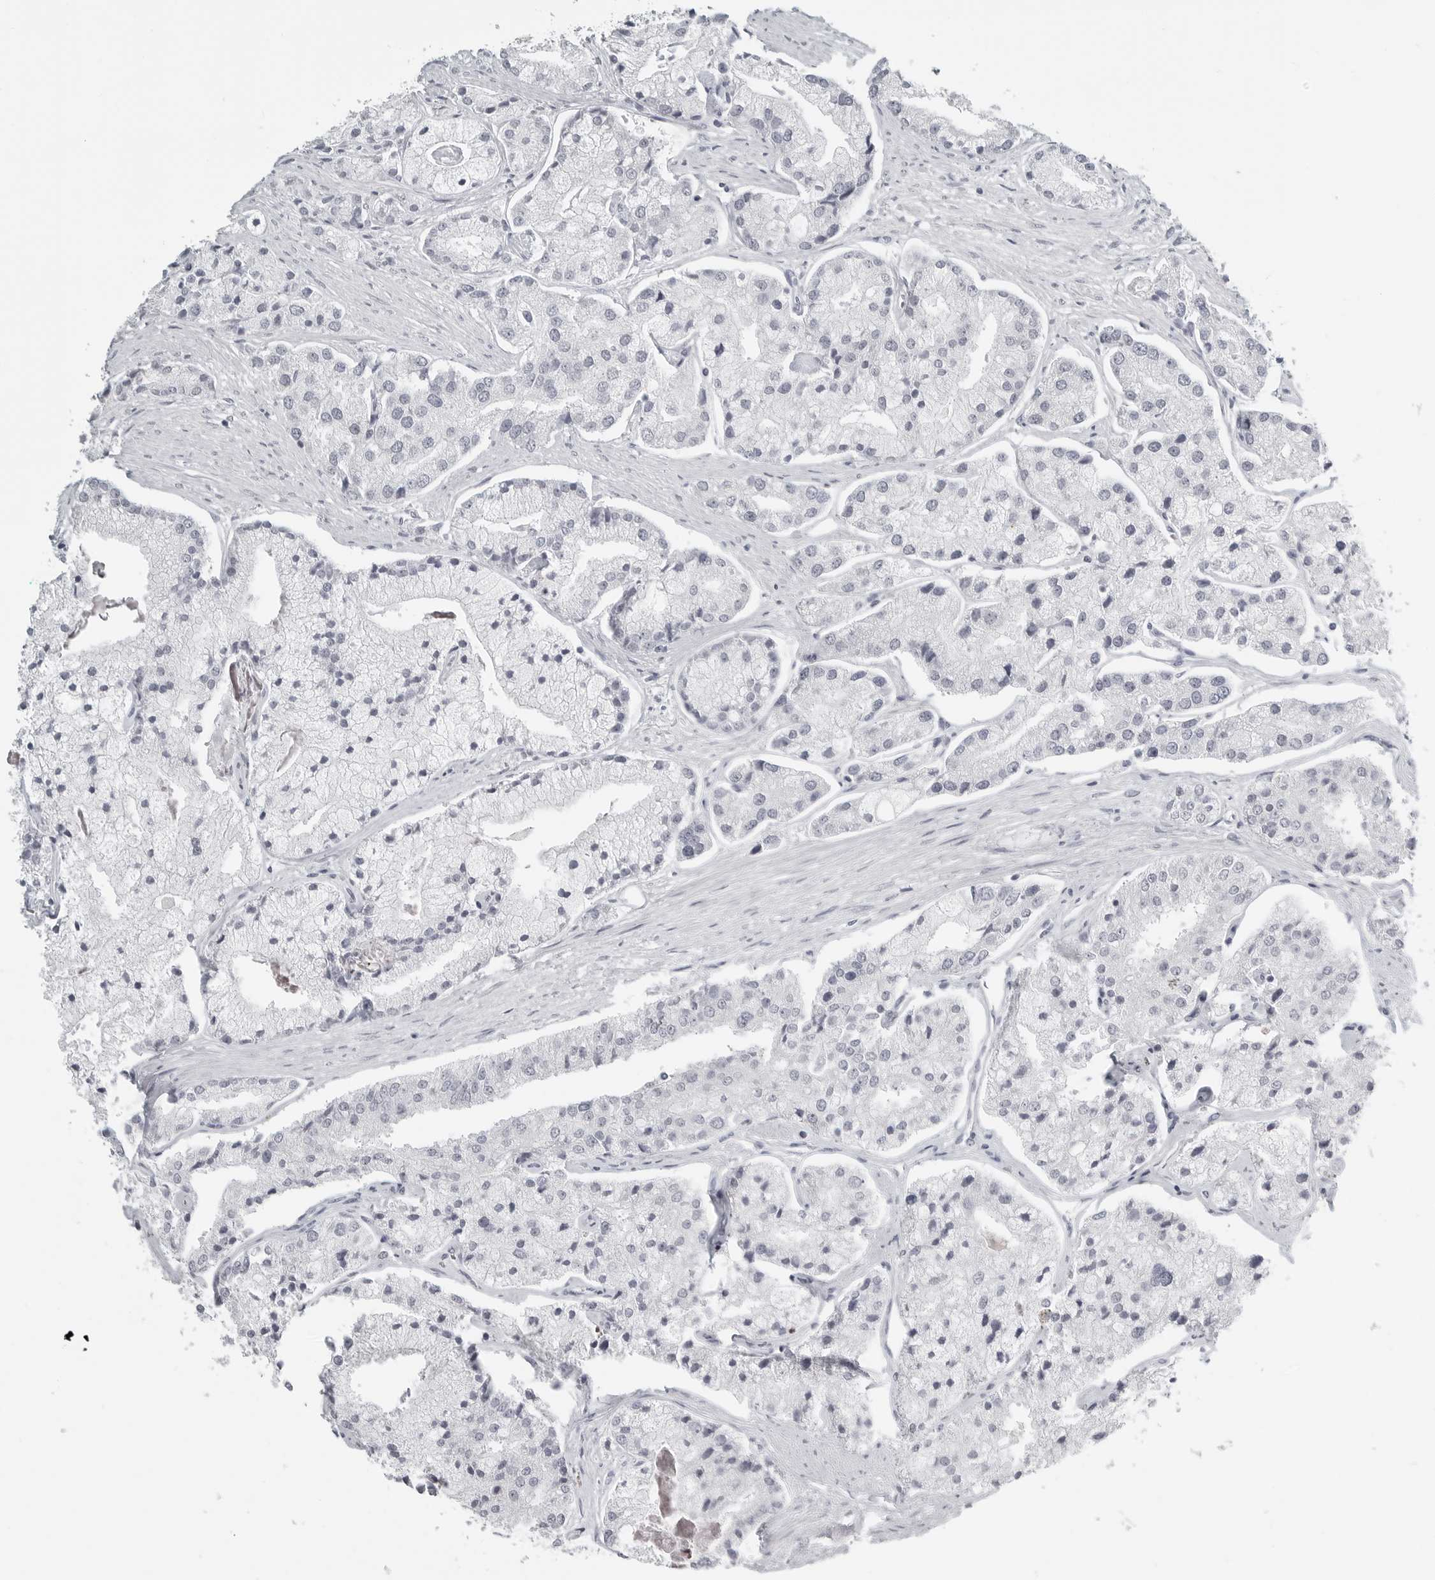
{"staining": {"intensity": "negative", "quantity": "none", "location": "none"}, "tissue": "prostate cancer", "cell_type": "Tumor cells", "image_type": "cancer", "snomed": [{"axis": "morphology", "description": "Adenocarcinoma, High grade"}, {"axis": "topography", "description": "Prostate"}], "caption": "Tumor cells are negative for brown protein staining in prostate cancer (adenocarcinoma (high-grade)).", "gene": "BPIFA1", "patient": {"sex": "male", "age": 50}}